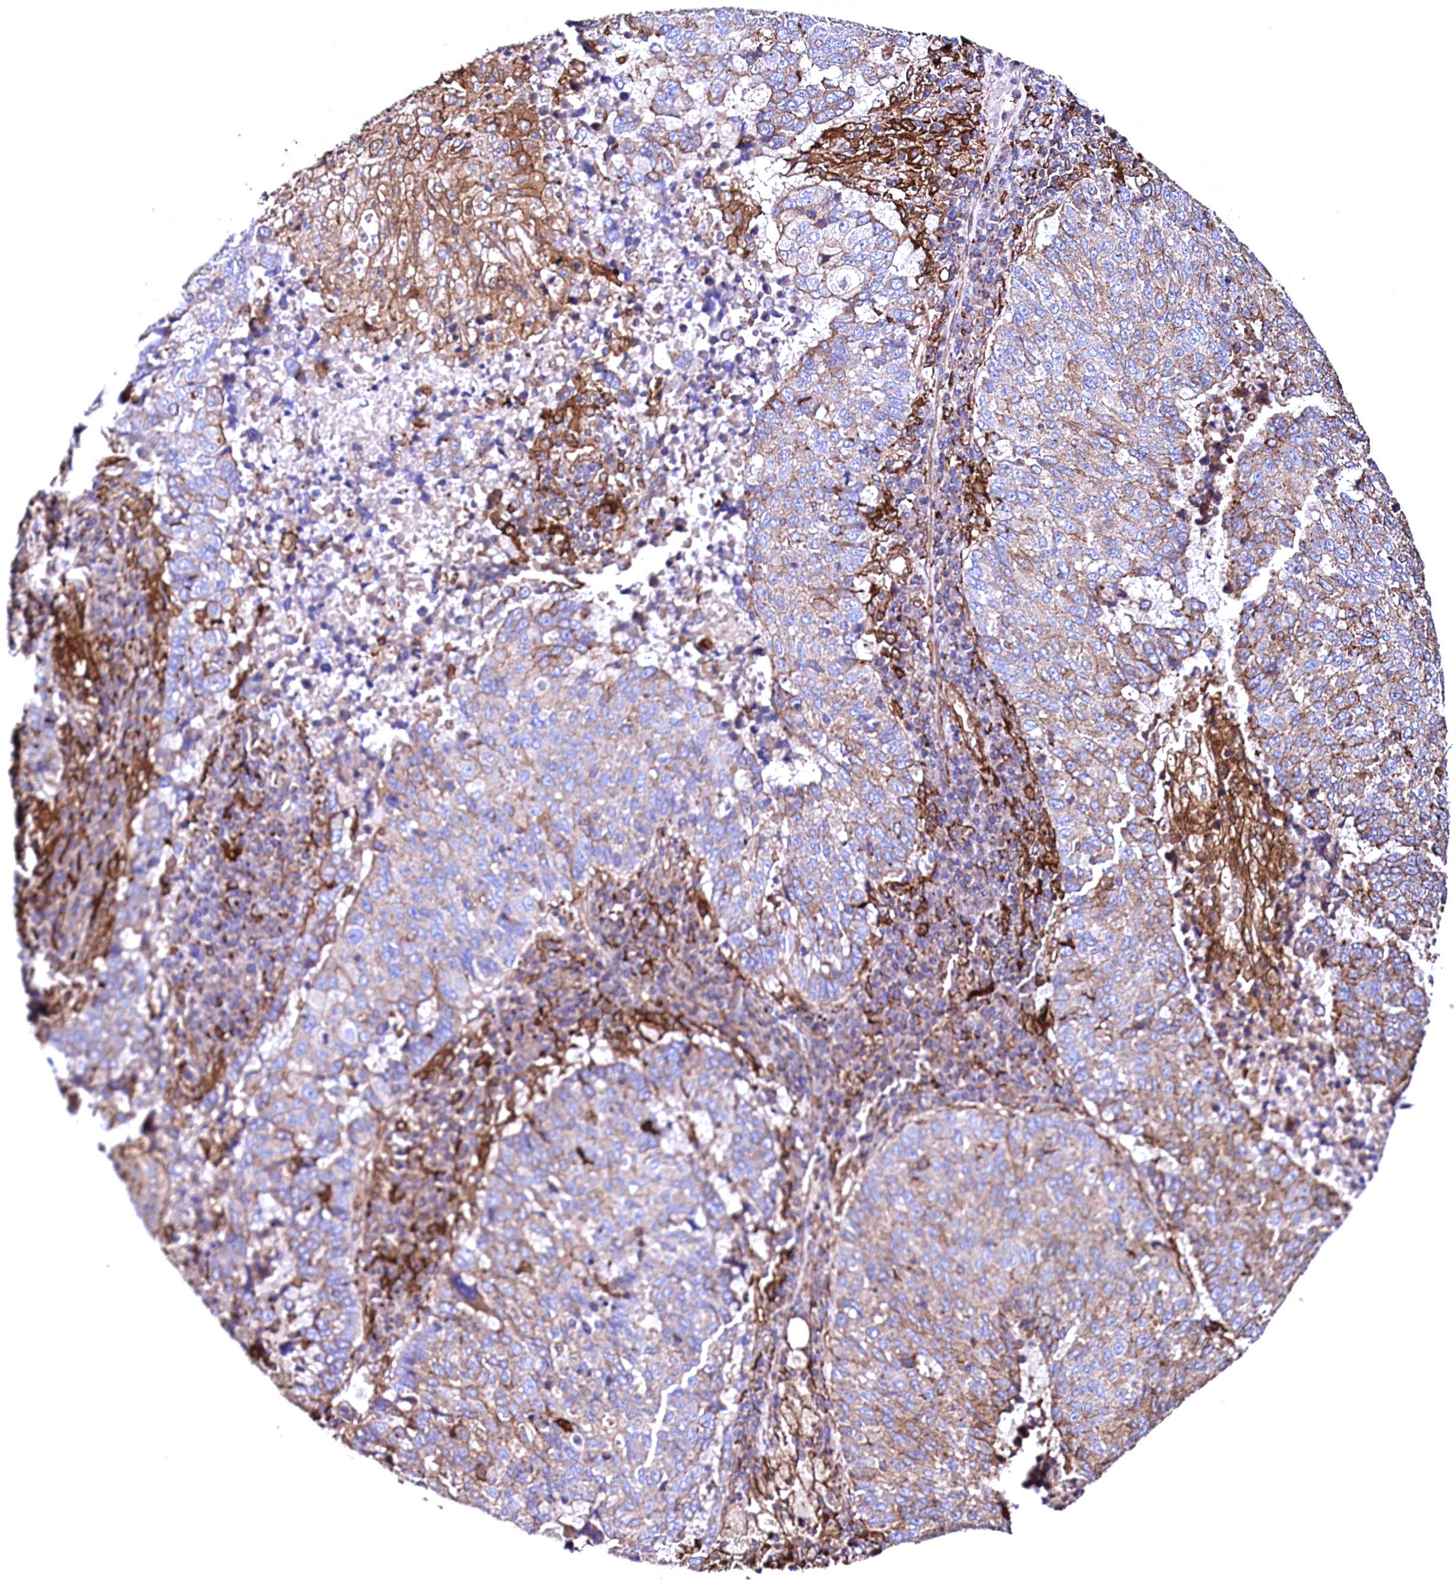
{"staining": {"intensity": "moderate", "quantity": "<25%", "location": "cytoplasmic/membranous"}, "tissue": "lung cancer", "cell_type": "Tumor cells", "image_type": "cancer", "snomed": [{"axis": "morphology", "description": "Squamous cell carcinoma, NOS"}, {"axis": "topography", "description": "Lung"}], "caption": "Lung cancer was stained to show a protein in brown. There is low levels of moderate cytoplasmic/membranous positivity in approximately <25% of tumor cells.", "gene": "STAMBPL1", "patient": {"sex": "male", "age": 73}}